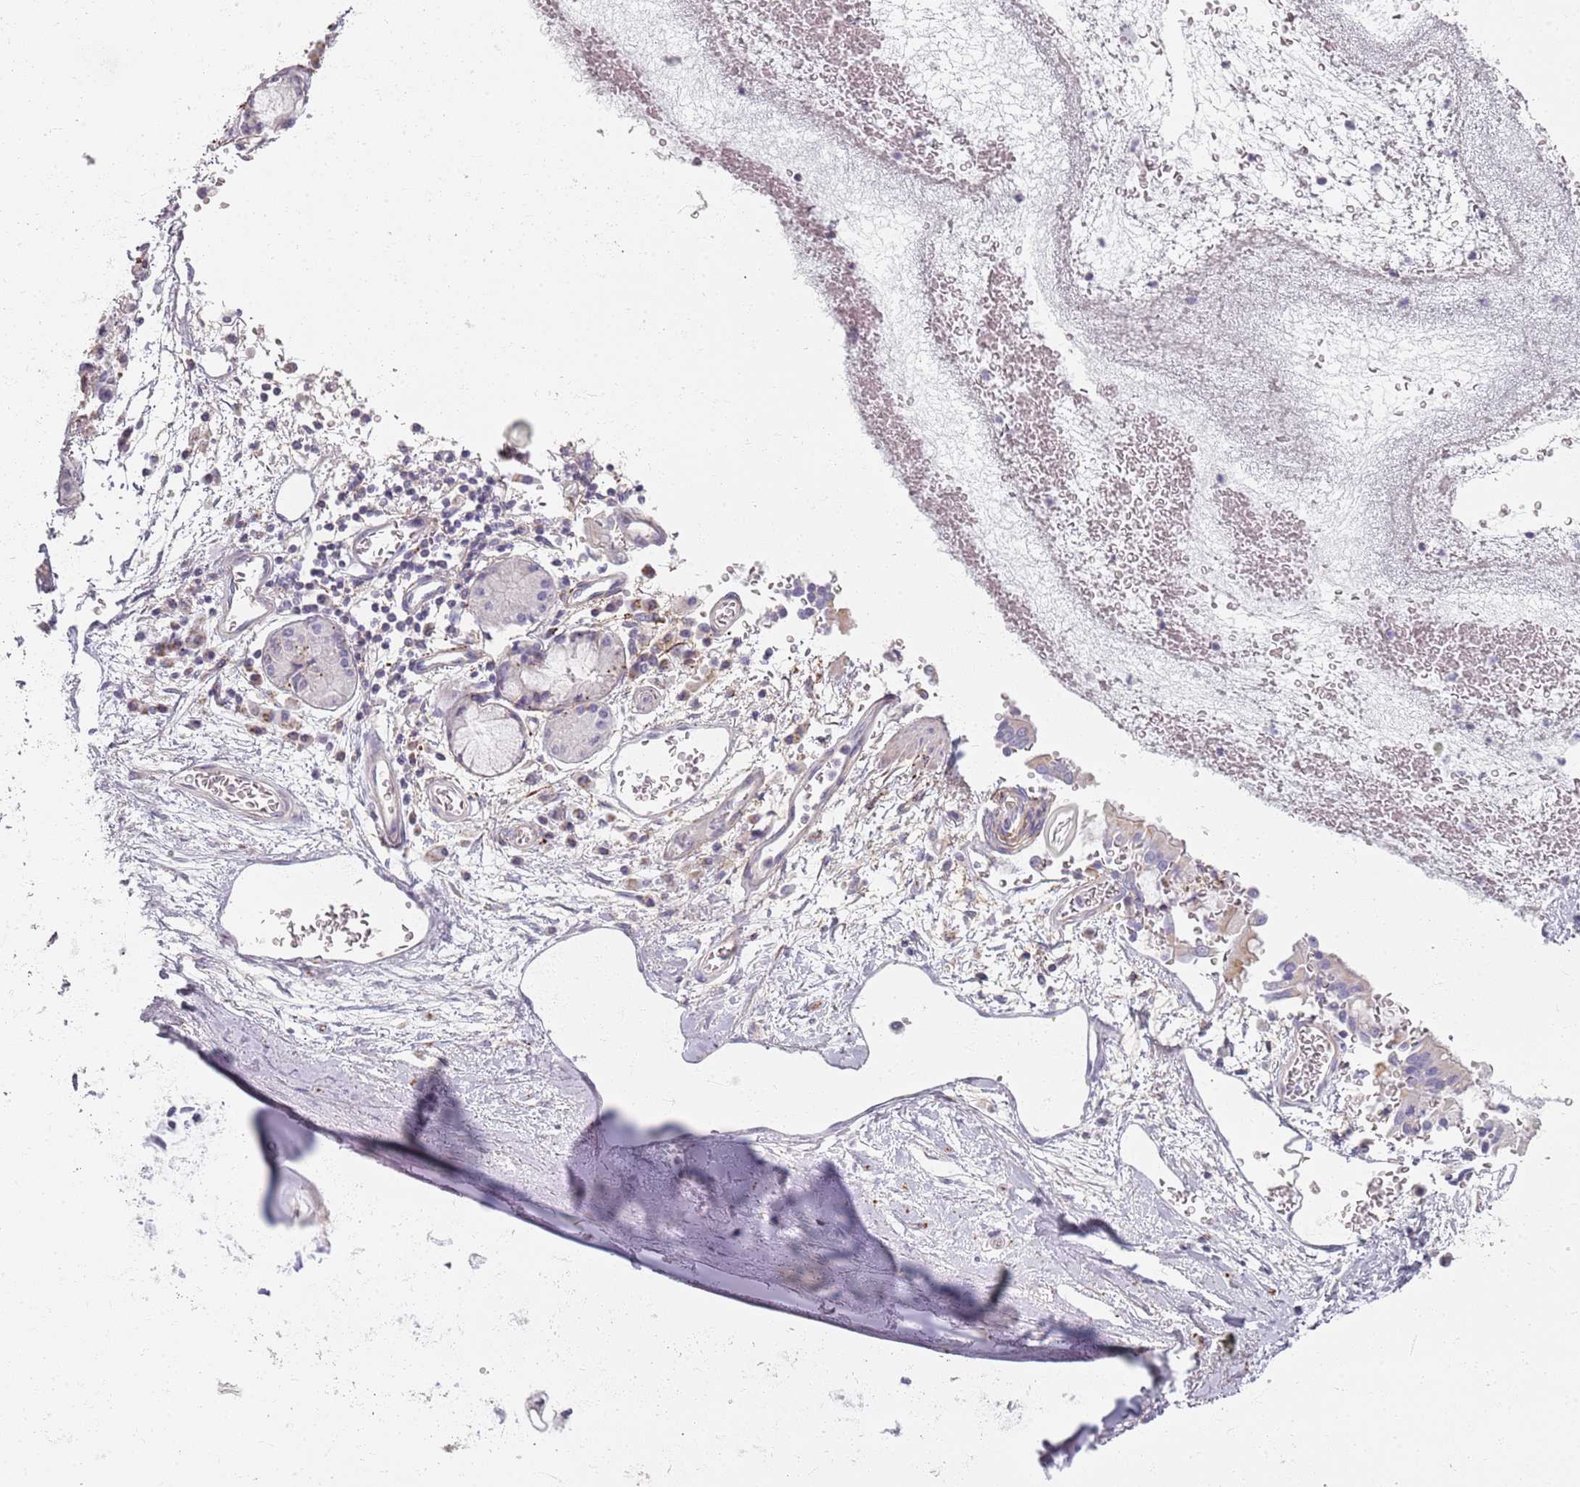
{"staining": {"intensity": "negative", "quantity": "none", "location": "none"}, "tissue": "adipose tissue", "cell_type": "Adipocytes", "image_type": "normal", "snomed": [{"axis": "morphology", "description": "Normal tissue, NOS"}, {"axis": "topography", "description": "Cartilage tissue"}], "caption": "High magnification brightfield microscopy of unremarkable adipose tissue stained with DAB (brown) and counterstained with hematoxylin (blue): adipocytes show no significant expression.", "gene": "SYNGR3", "patient": {"sex": "male", "age": 73}}